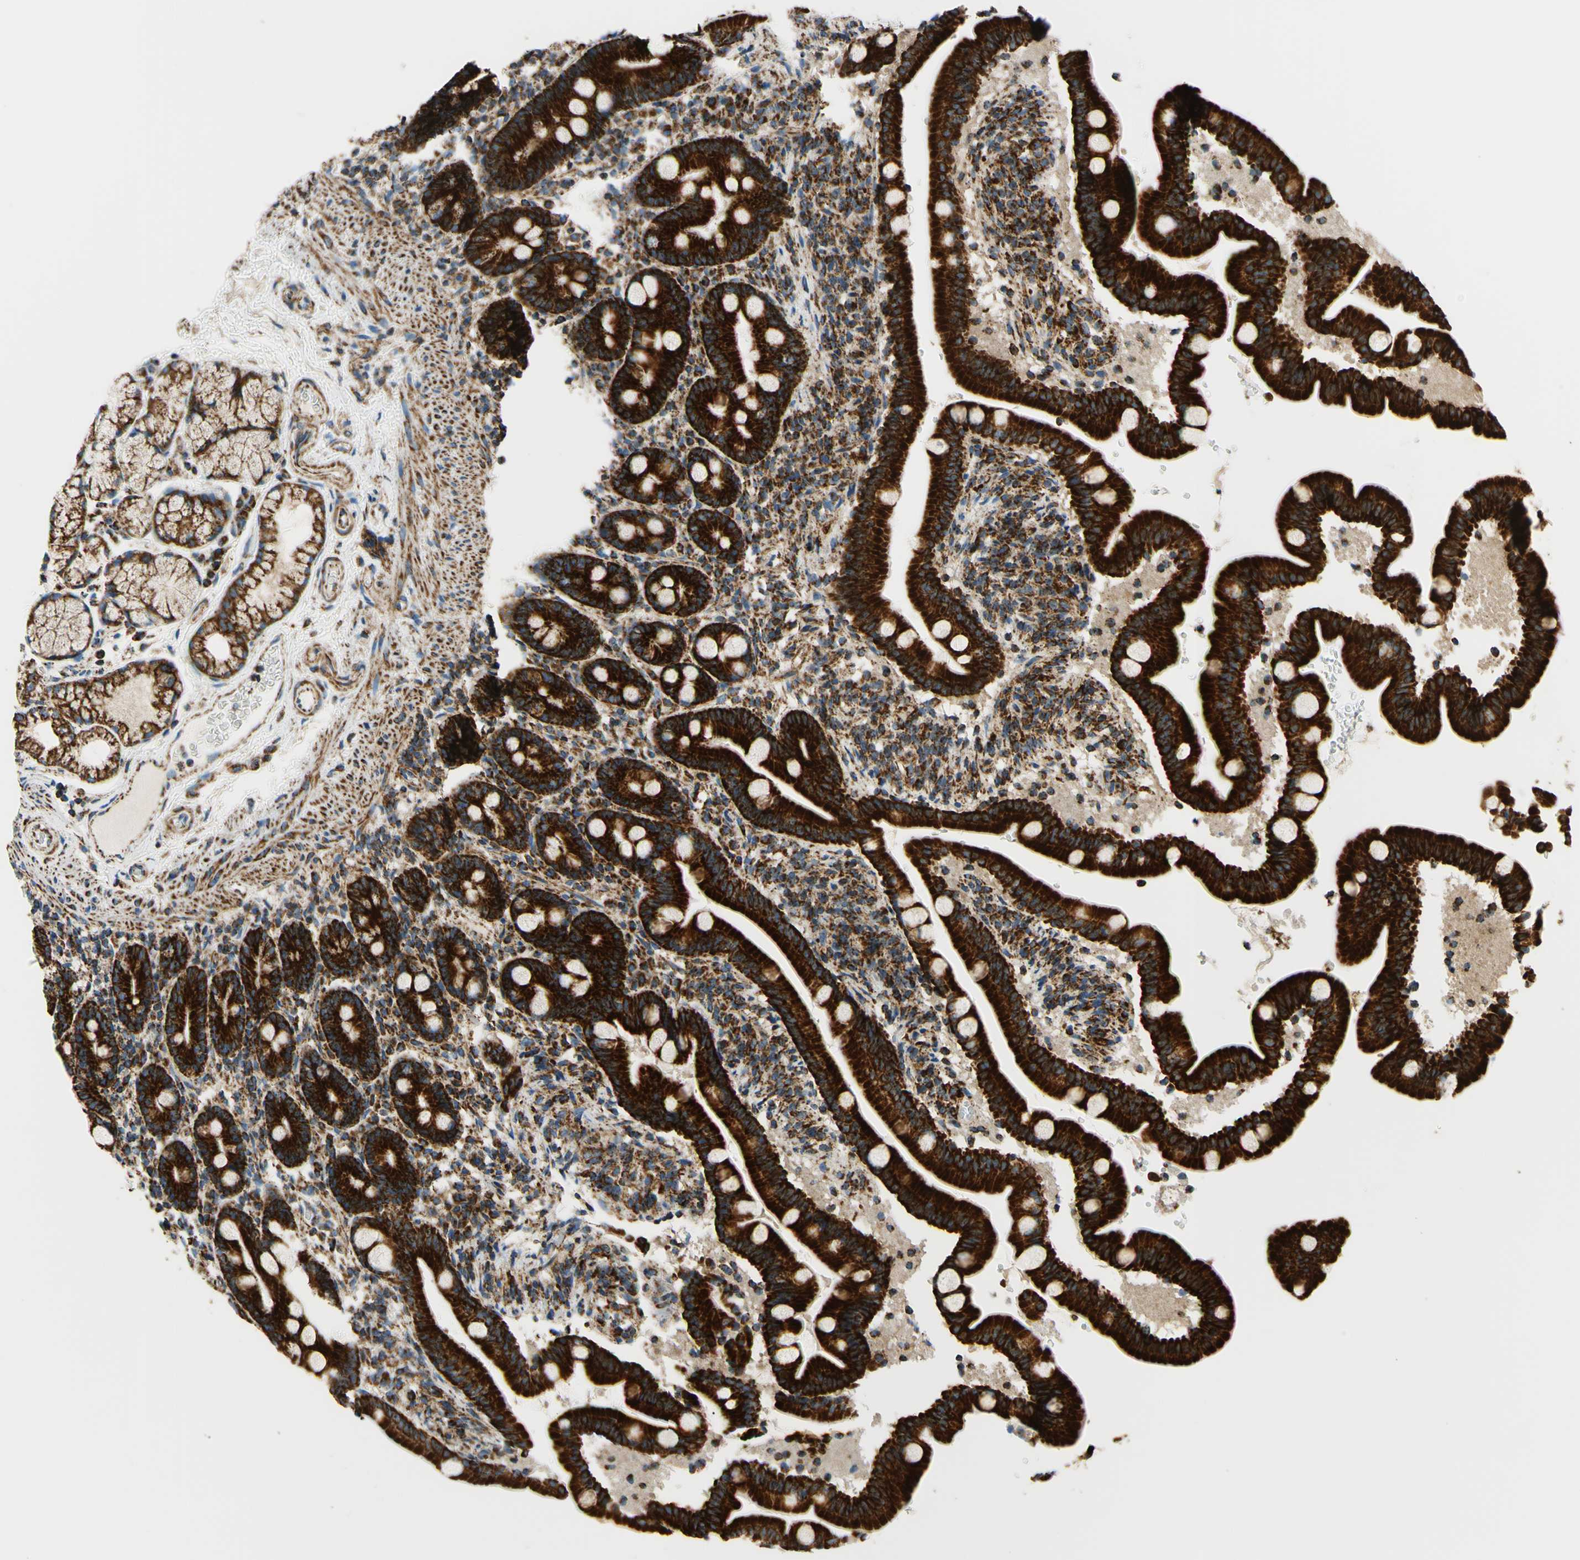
{"staining": {"intensity": "strong", "quantity": ">75%", "location": "cytoplasmic/membranous"}, "tissue": "duodenum", "cell_type": "Glandular cells", "image_type": "normal", "snomed": [{"axis": "morphology", "description": "Normal tissue, NOS"}, {"axis": "topography", "description": "Duodenum"}], "caption": "Protein staining of benign duodenum displays strong cytoplasmic/membranous staining in approximately >75% of glandular cells. (DAB = brown stain, brightfield microscopy at high magnification).", "gene": "MAVS", "patient": {"sex": "male", "age": 54}}